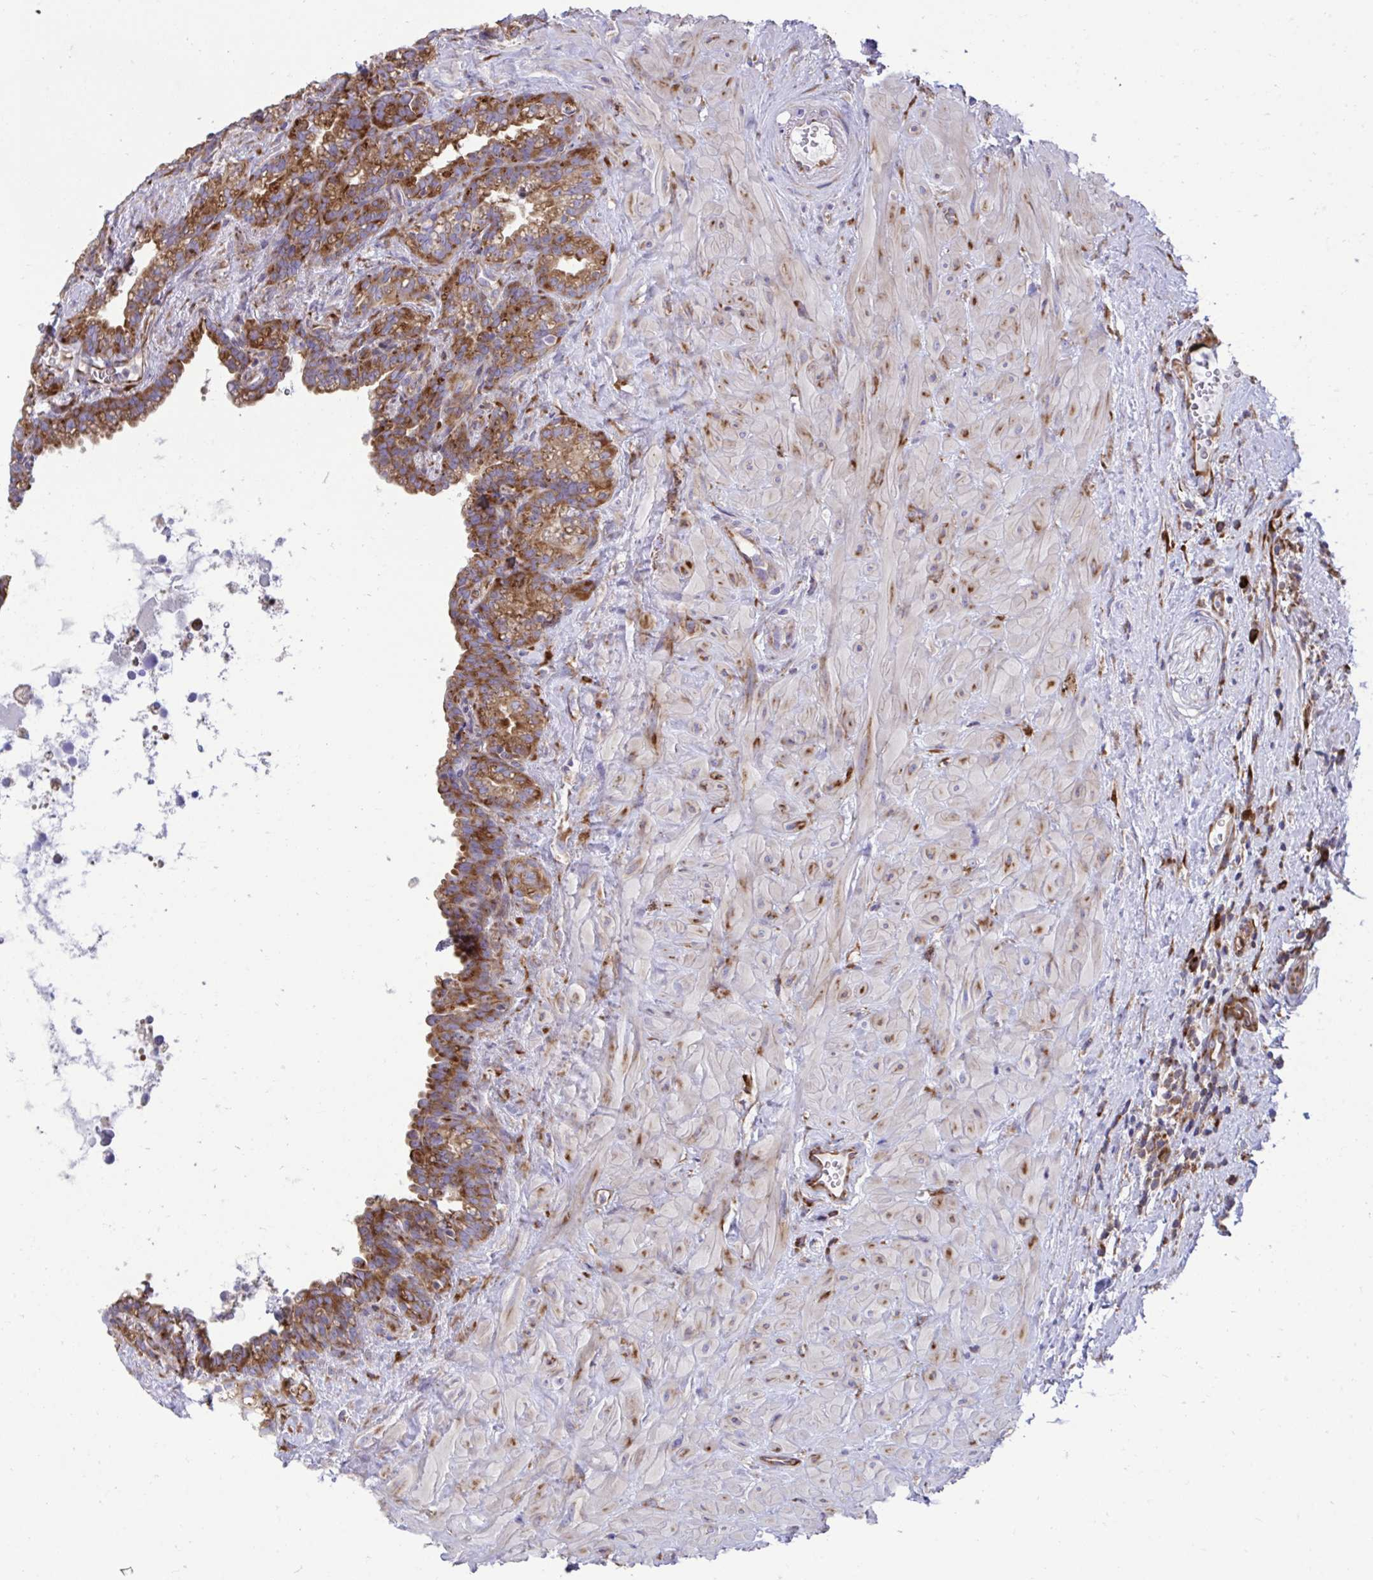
{"staining": {"intensity": "moderate", "quantity": ">75%", "location": "cytoplasmic/membranous"}, "tissue": "seminal vesicle", "cell_type": "Glandular cells", "image_type": "normal", "snomed": [{"axis": "morphology", "description": "Normal tissue, NOS"}, {"axis": "topography", "description": "Seminal veicle"}], "caption": "High-power microscopy captured an IHC micrograph of normal seminal vesicle, revealing moderate cytoplasmic/membranous expression in about >75% of glandular cells.", "gene": "RPS15", "patient": {"sex": "male", "age": 76}}